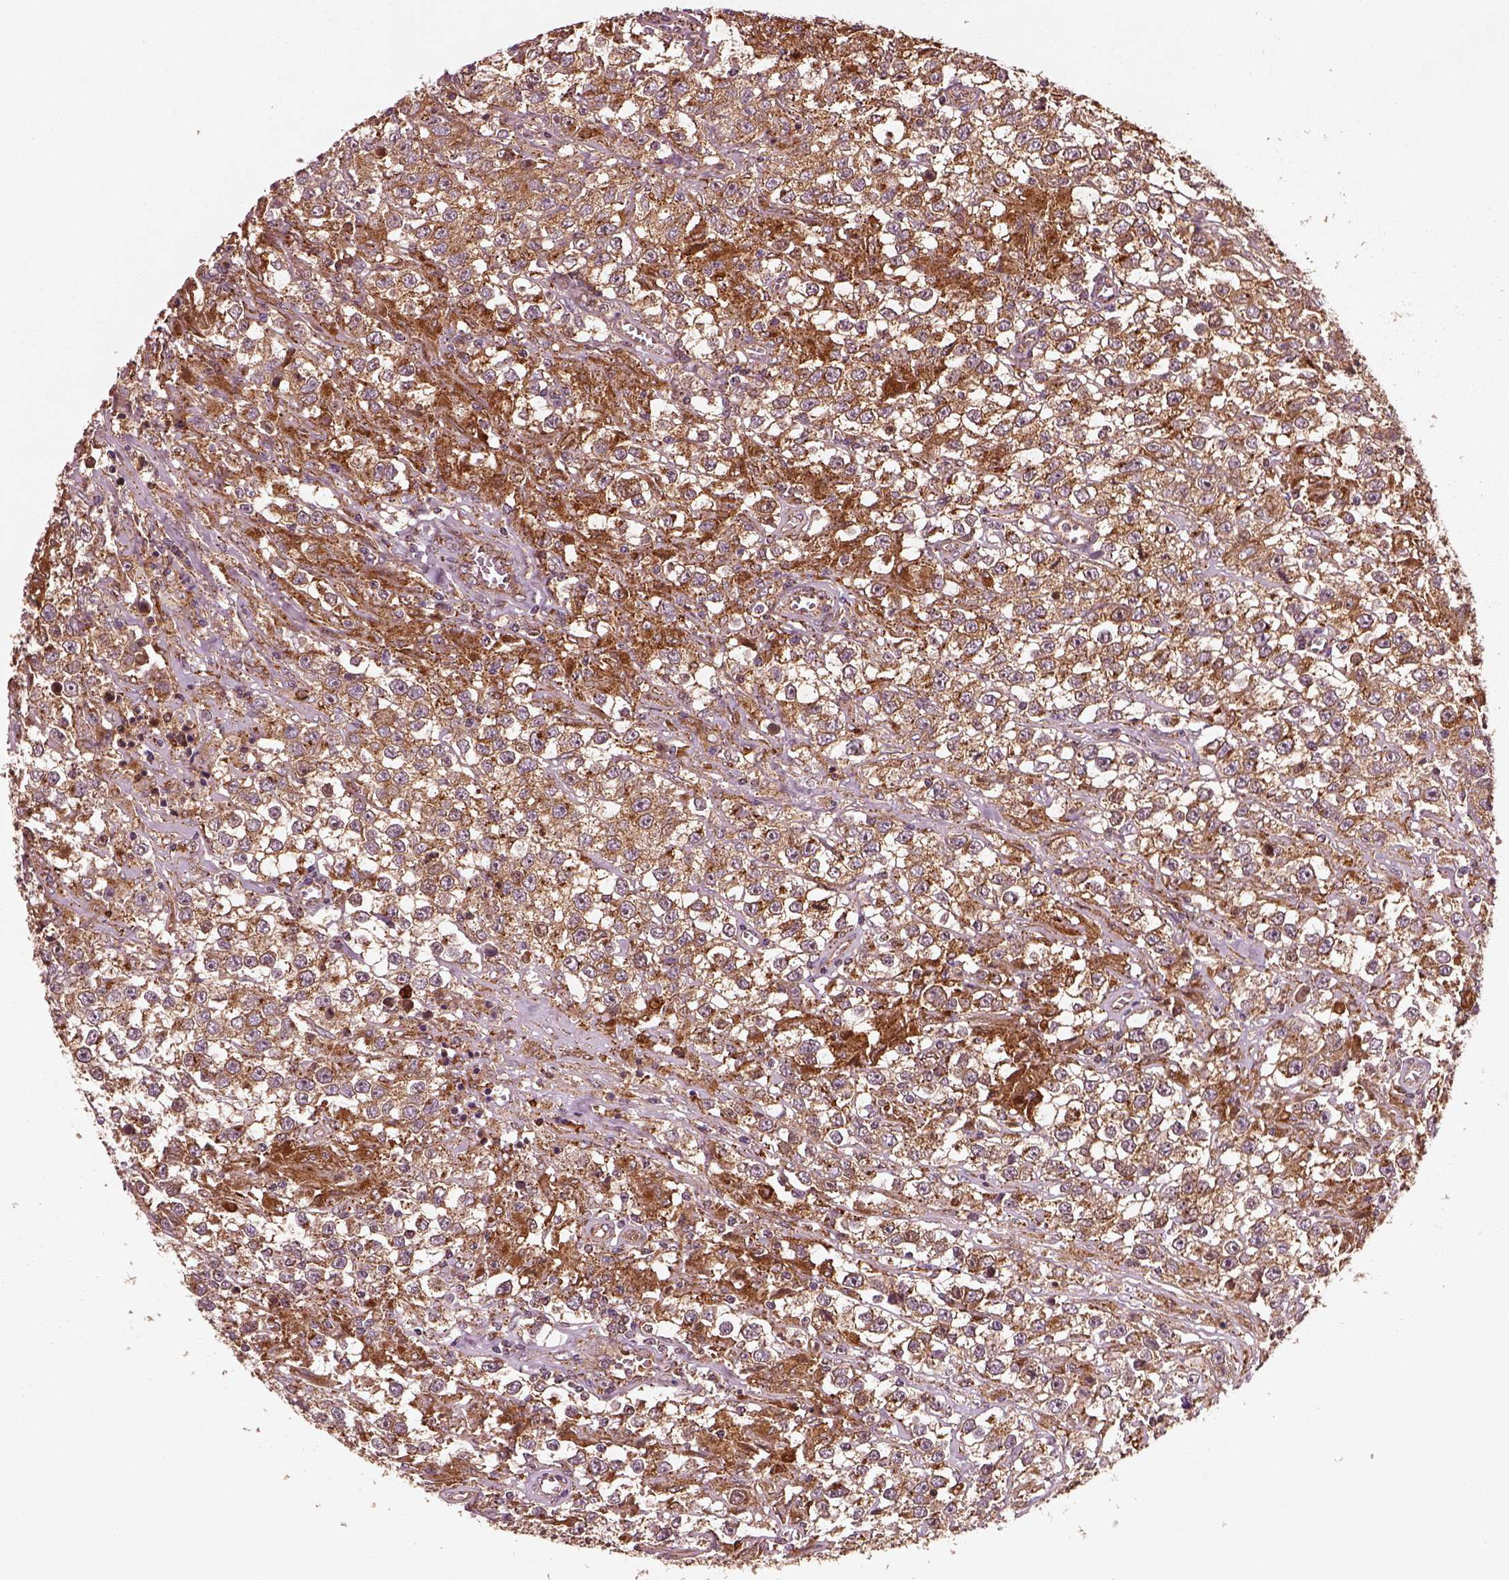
{"staining": {"intensity": "strong", "quantity": "25%-75%", "location": "cytoplasmic/membranous"}, "tissue": "testis cancer", "cell_type": "Tumor cells", "image_type": "cancer", "snomed": [{"axis": "morphology", "description": "Seminoma, NOS"}, {"axis": "topography", "description": "Testis"}], "caption": "Tumor cells demonstrate high levels of strong cytoplasmic/membranous expression in about 25%-75% of cells in seminoma (testis). The staining was performed using DAB (3,3'-diaminobenzidine), with brown indicating positive protein expression. Nuclei are stained blue with hematoxylin.", "gene": "WASHC2A", "patient": {"sex": "male", "age": 43}}